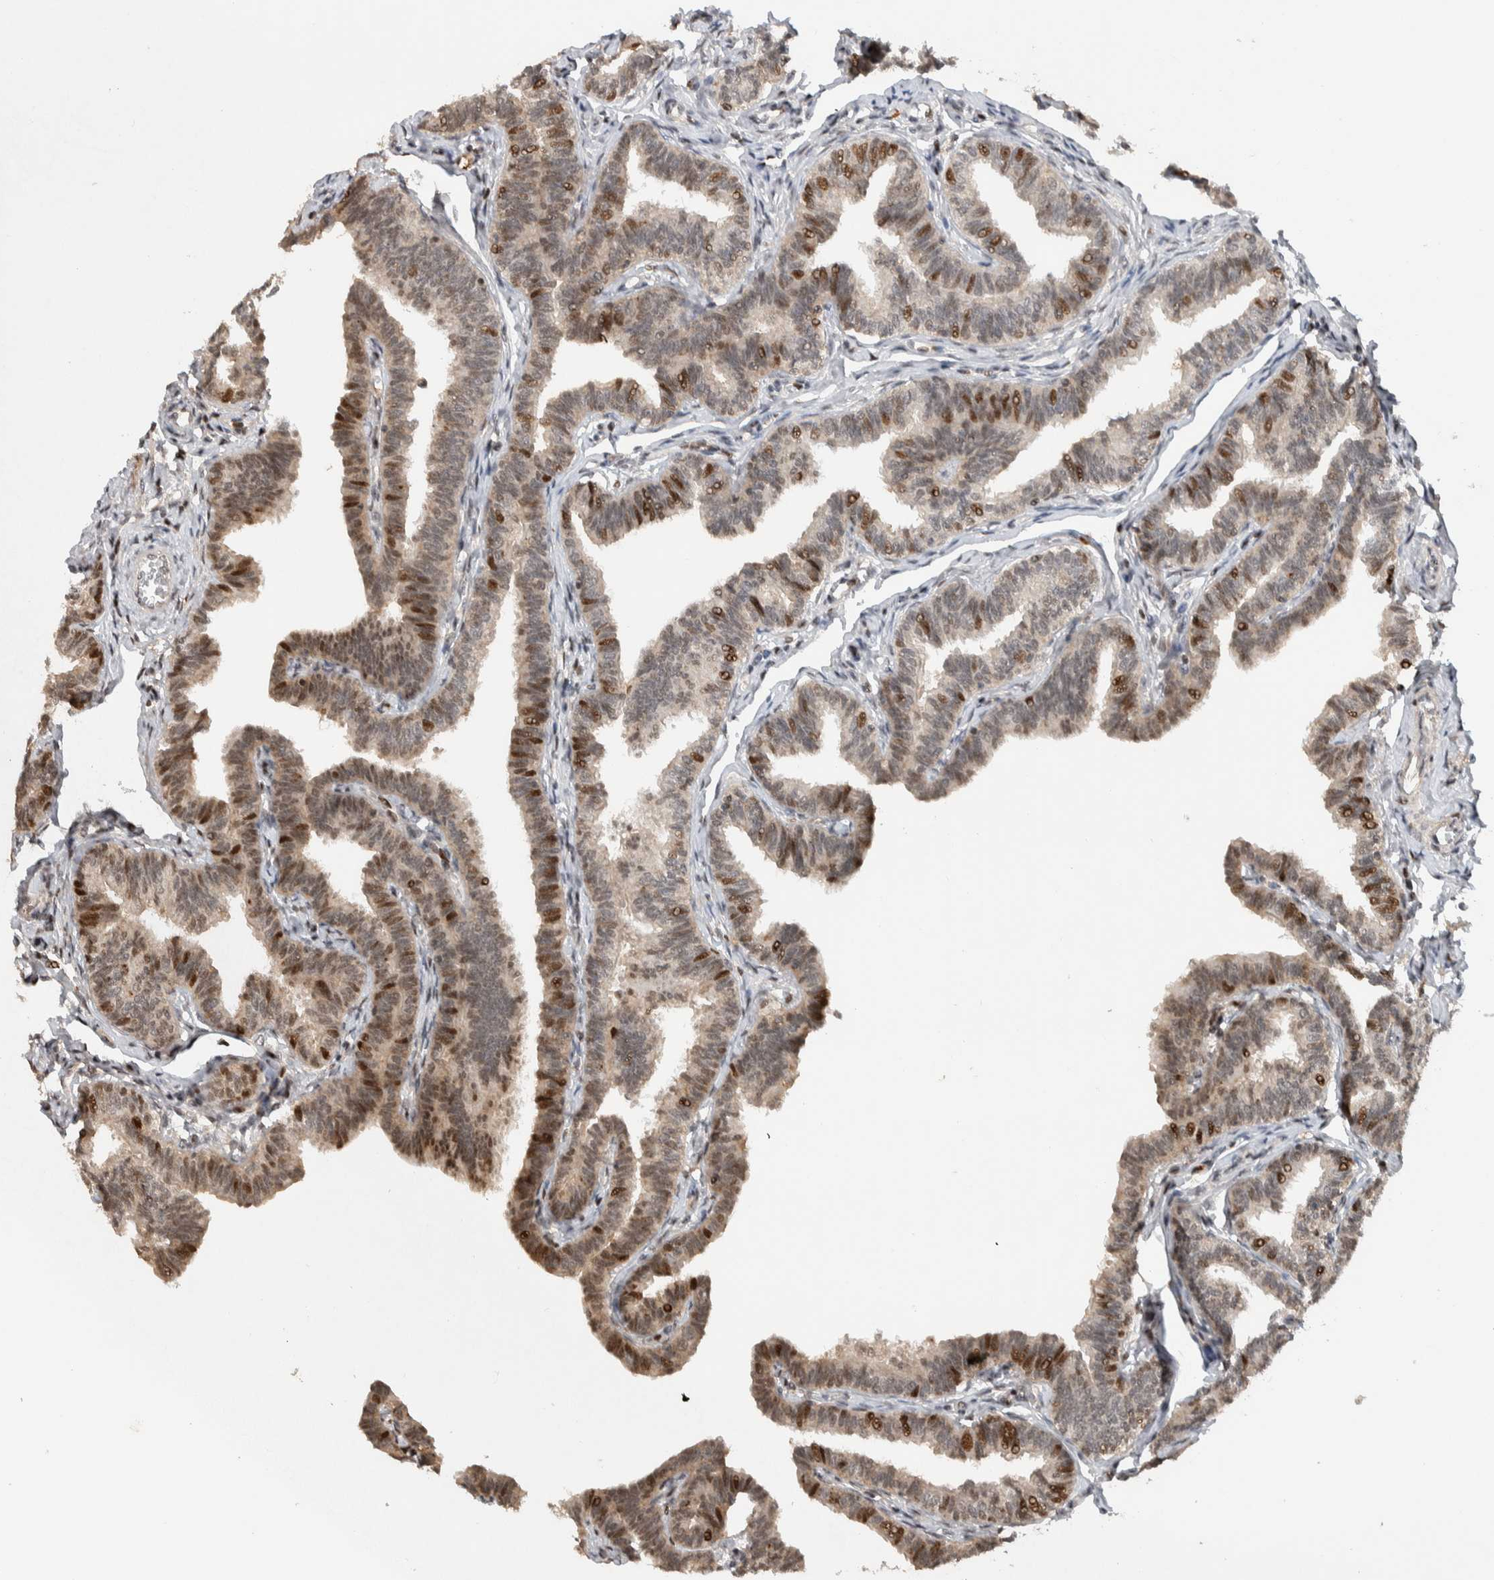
{"staining": {"intensity": "moderate", "quantity": ">75%", "location": "cytoplasmic/membranous,nuclear"}, "tissue": "fallopian tube", "cell_type": "Glandular cells", "image_type": "normal", "snomed": [{"axis": "morphology", "description": "Normal tissue, NOS"}, {"axis": "topography", "description": "Fallopian tube"}, {"axis": "topography", "description": "Ovary"}], "caption": "Protein staining displays moderate cytoplasmic/membranous,nuclear expression in approximately >75% of glandular cells in normal fallopian tube.", "gene": "ZNF521", "patient": {"sex": "female", "age": 23}}